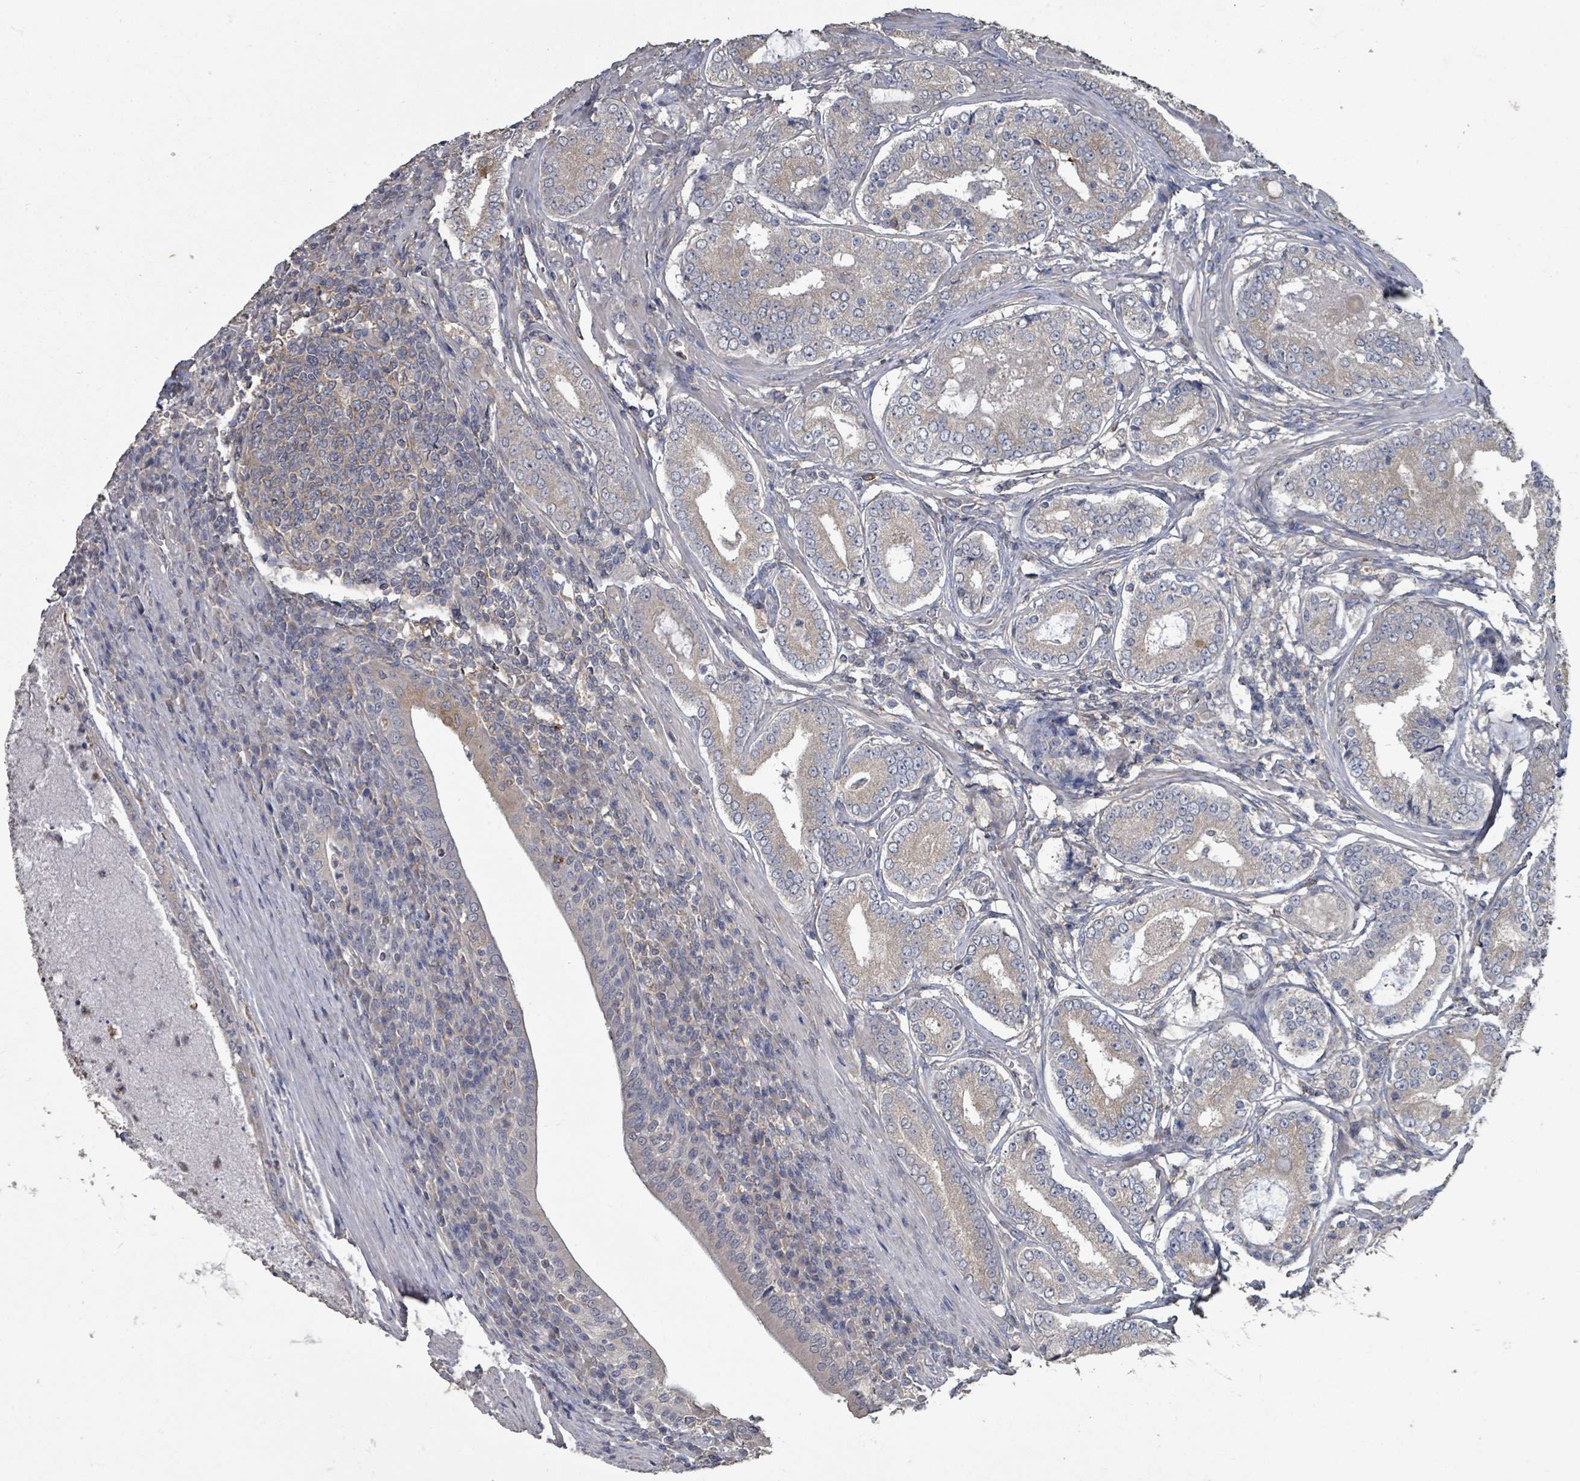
{"staining": {"intensity": "weak", "quantity": "<25%", "location": "cytoplasmic/membranous"}, "tissue": "prostate cancer", "cell_type": "Tumor cells", "image_type": "cancer", "snomed": [{"axis": "morphology", "description": "Adenocarcinoma, Low grade"}, {"axis": "topography", "description": "Prostate"}], "caption": "Low-grade adenocarcinoma (prostate) was stained to show a protein in brown. There is no significant positivity in tumor cells.", "gene": "SLC9A7", "patient": {"sex": "male", "age": 68}}